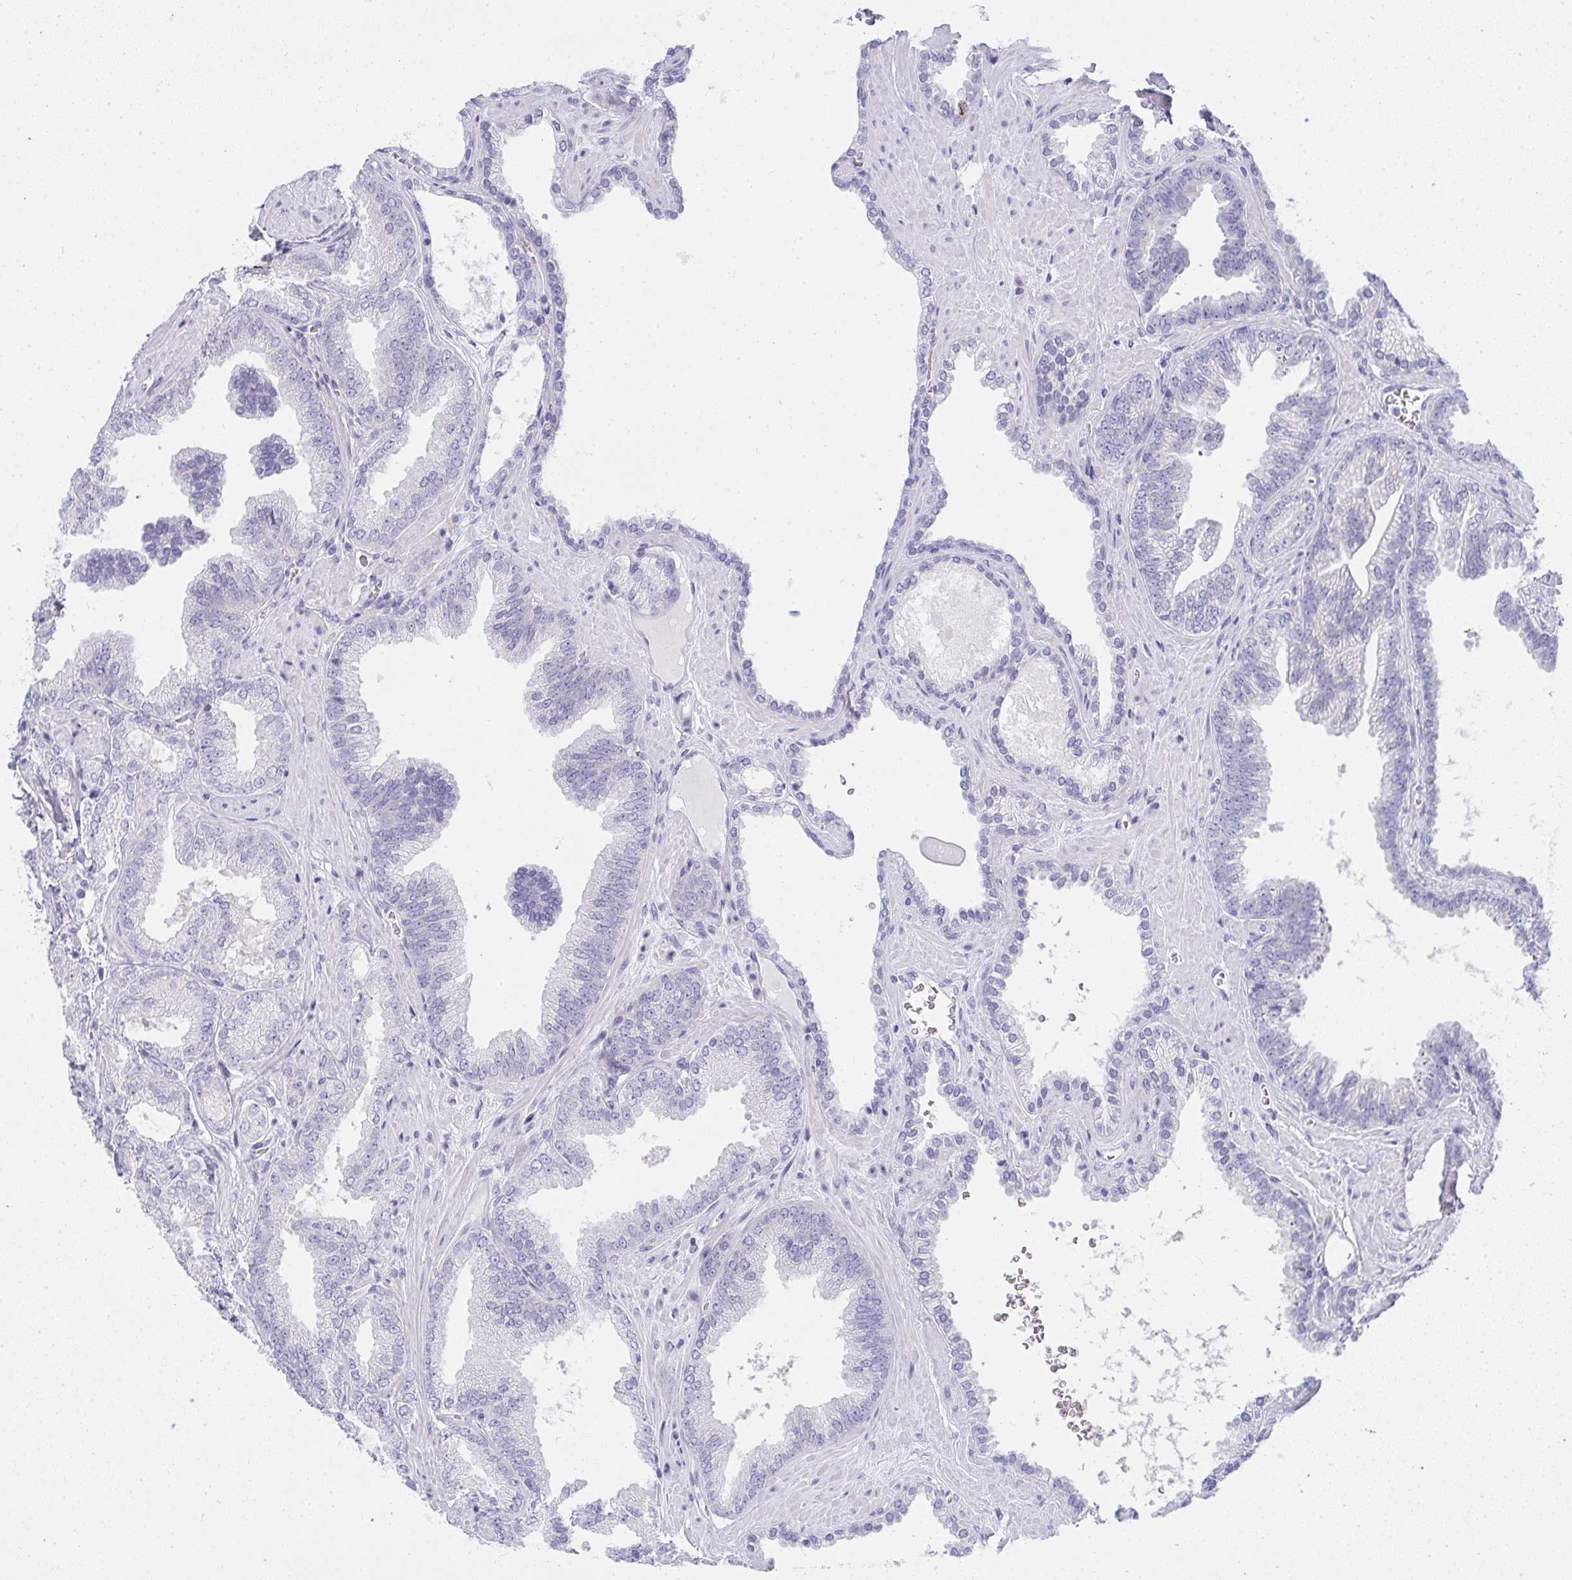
{"staining": {"intensity": "negative", "quantity": "none", "location": "none"}, "tissue": "prostate cancer", "cell_type": "Tumor cells", "image_type": "cancer", "snomed": [{"axis": "morphology", "description": "Adenocarcinoma, High grade"}, {"axis": "topography", "description": "Prostate"}], "caption": "A photomicrograph of human prostate adenocarcinoma (high-grade) is negative for staining in tumor cells.", "gene": "ZNF182", "patient": {"sex": "male", "age": 68}}